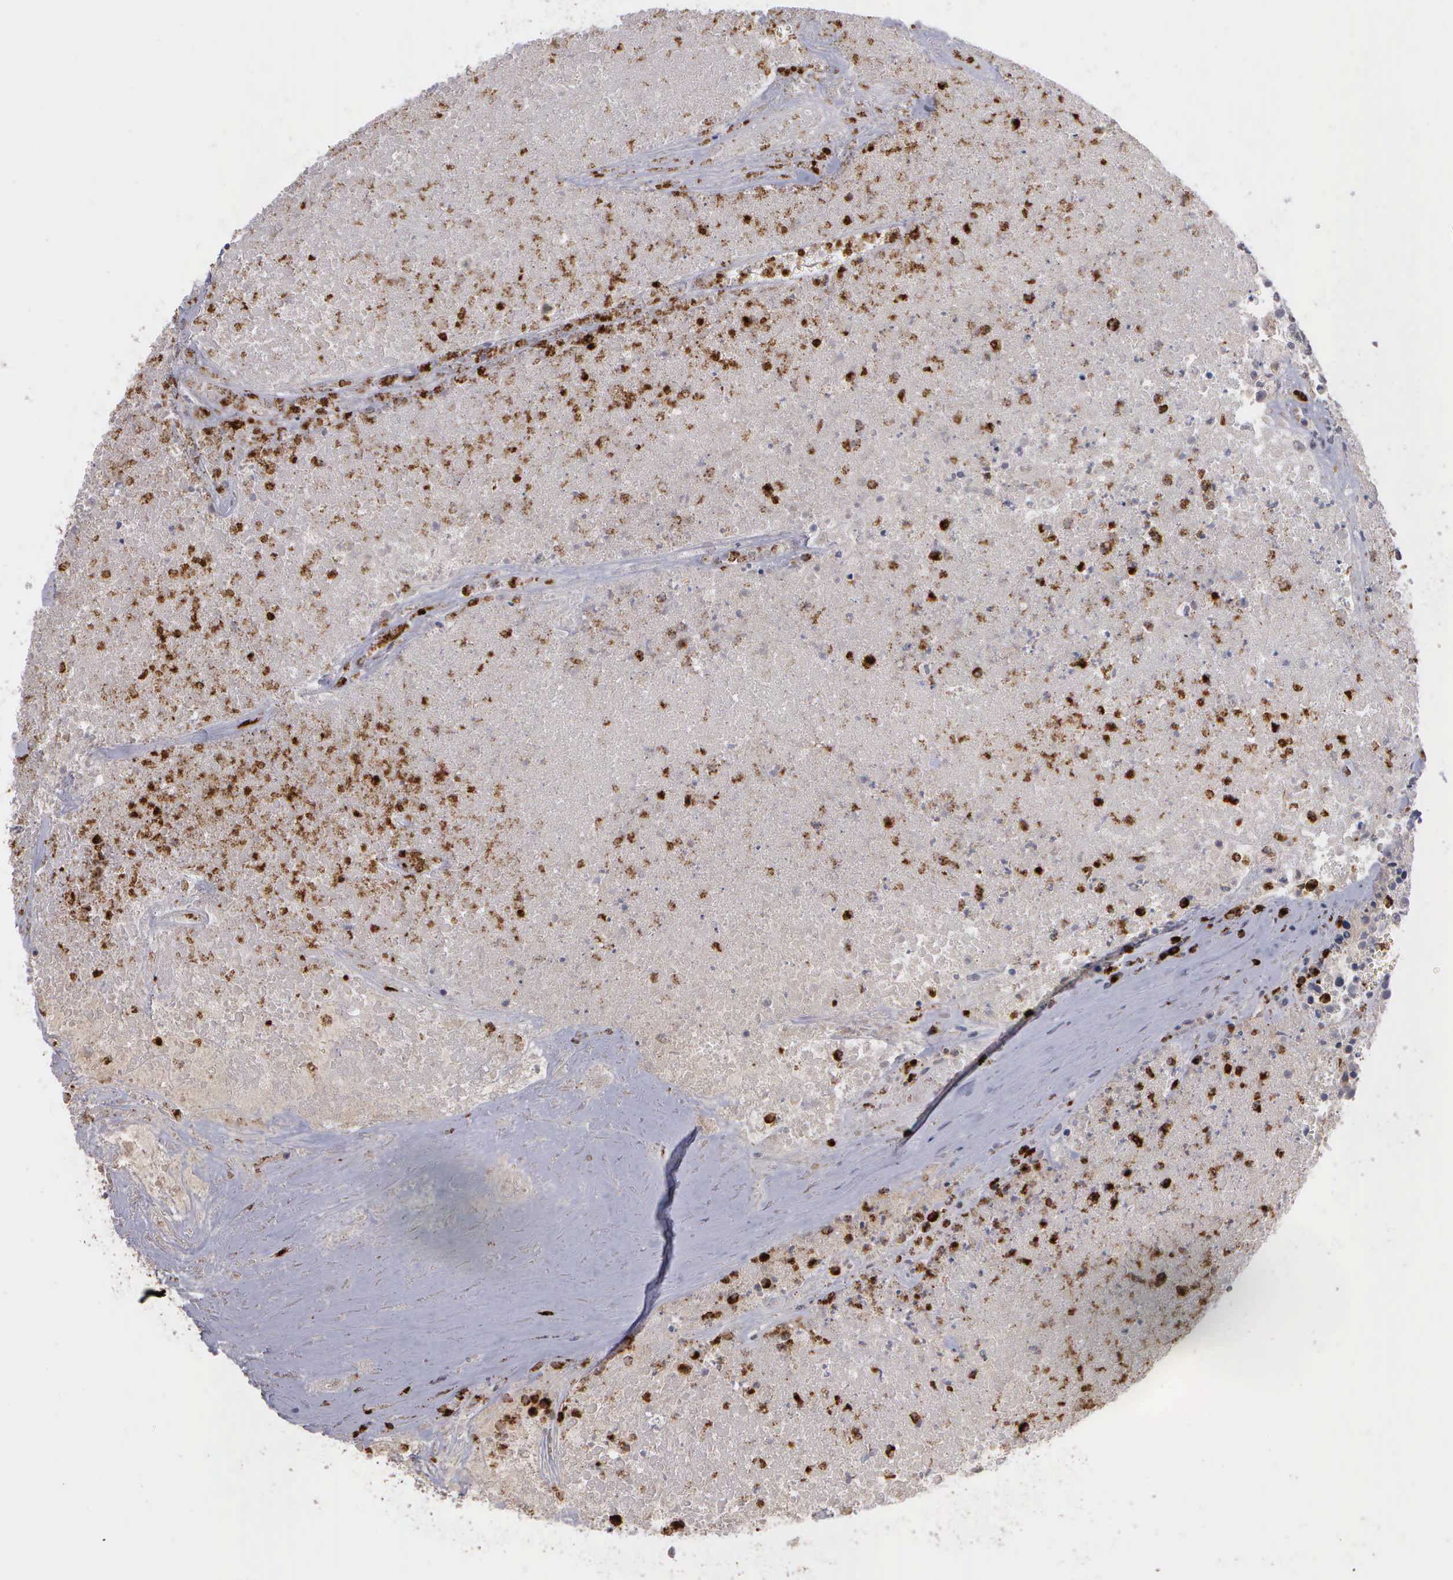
{"staining": {"intensity": "negative", "quantity": "none", "location": "none"}, "tissue": "colorectal cancer", "cell_type": "Tumor cells", "image_type": "cancer", "snomed": [{"axis": "morphology", "description": "Adenocarcinoma, NOS"}, {"axis": "topography", "description": "Colon"}], "caption": "Immunohistochemistry image of human colorectal cancer stained for a protein (brown), which displays no staining in tumor cells.", "gene": "MMP9", "patient": {"sex": "female", "age": 53}}